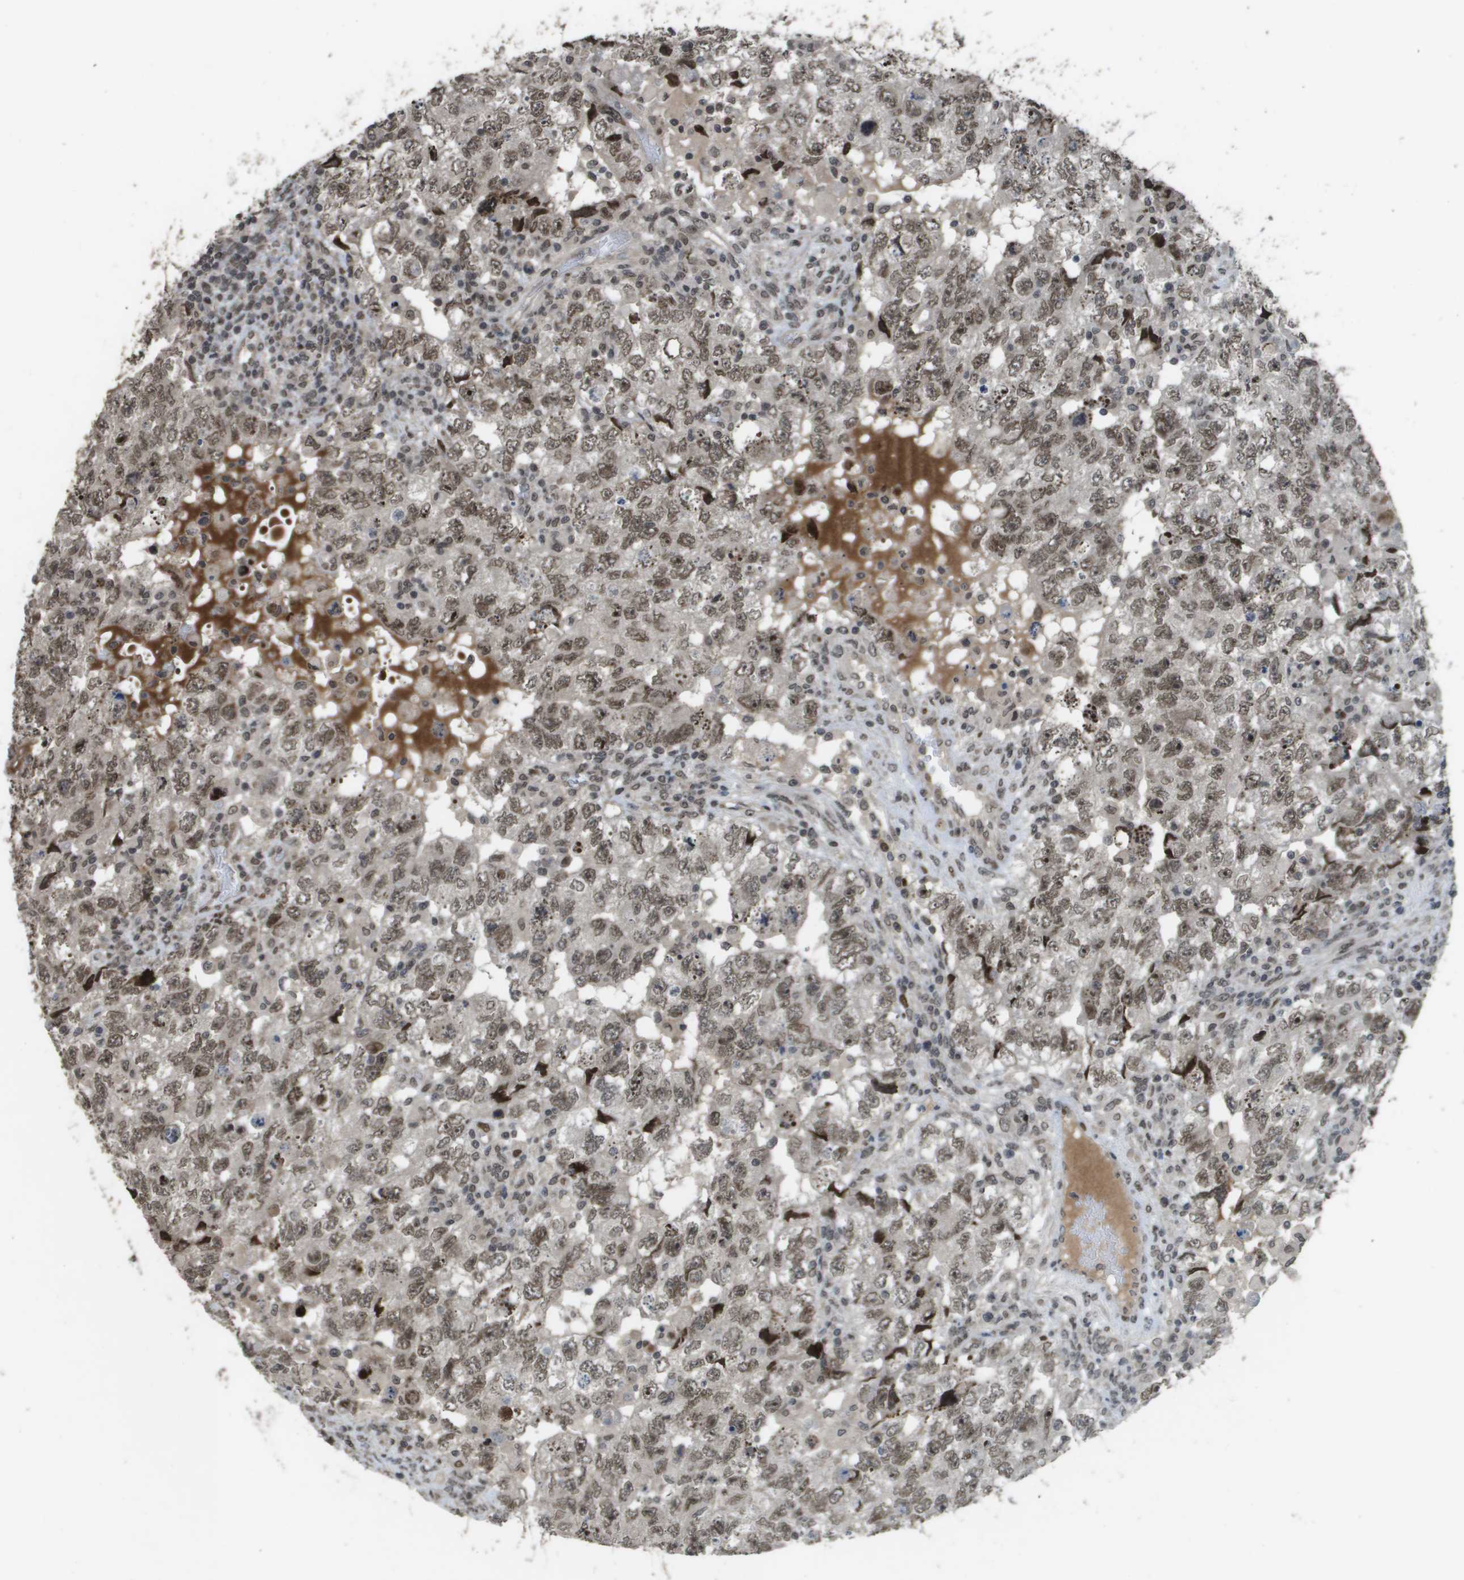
{"staining": {"intensity": "moderate", "quantity": ">75%", "location": "nuclear"}, "tissue": "testis cancer", "cell_type": "Tumor cells", "image_type": "cancer", "snomed": [{"axis": "morphology", "description": "Seminoma, NOS"}, {"axis": "topography", "description": "Testis"}], "caption": "IHC (DAB (3,3'-diaminobenzidine)) staining of testis cancer (seminoma) displays moderate nuclear protein staining in approximately >75% of tumor cells.", "gene": "KAT5", "patient": {"sex": "male", "age": 22}}